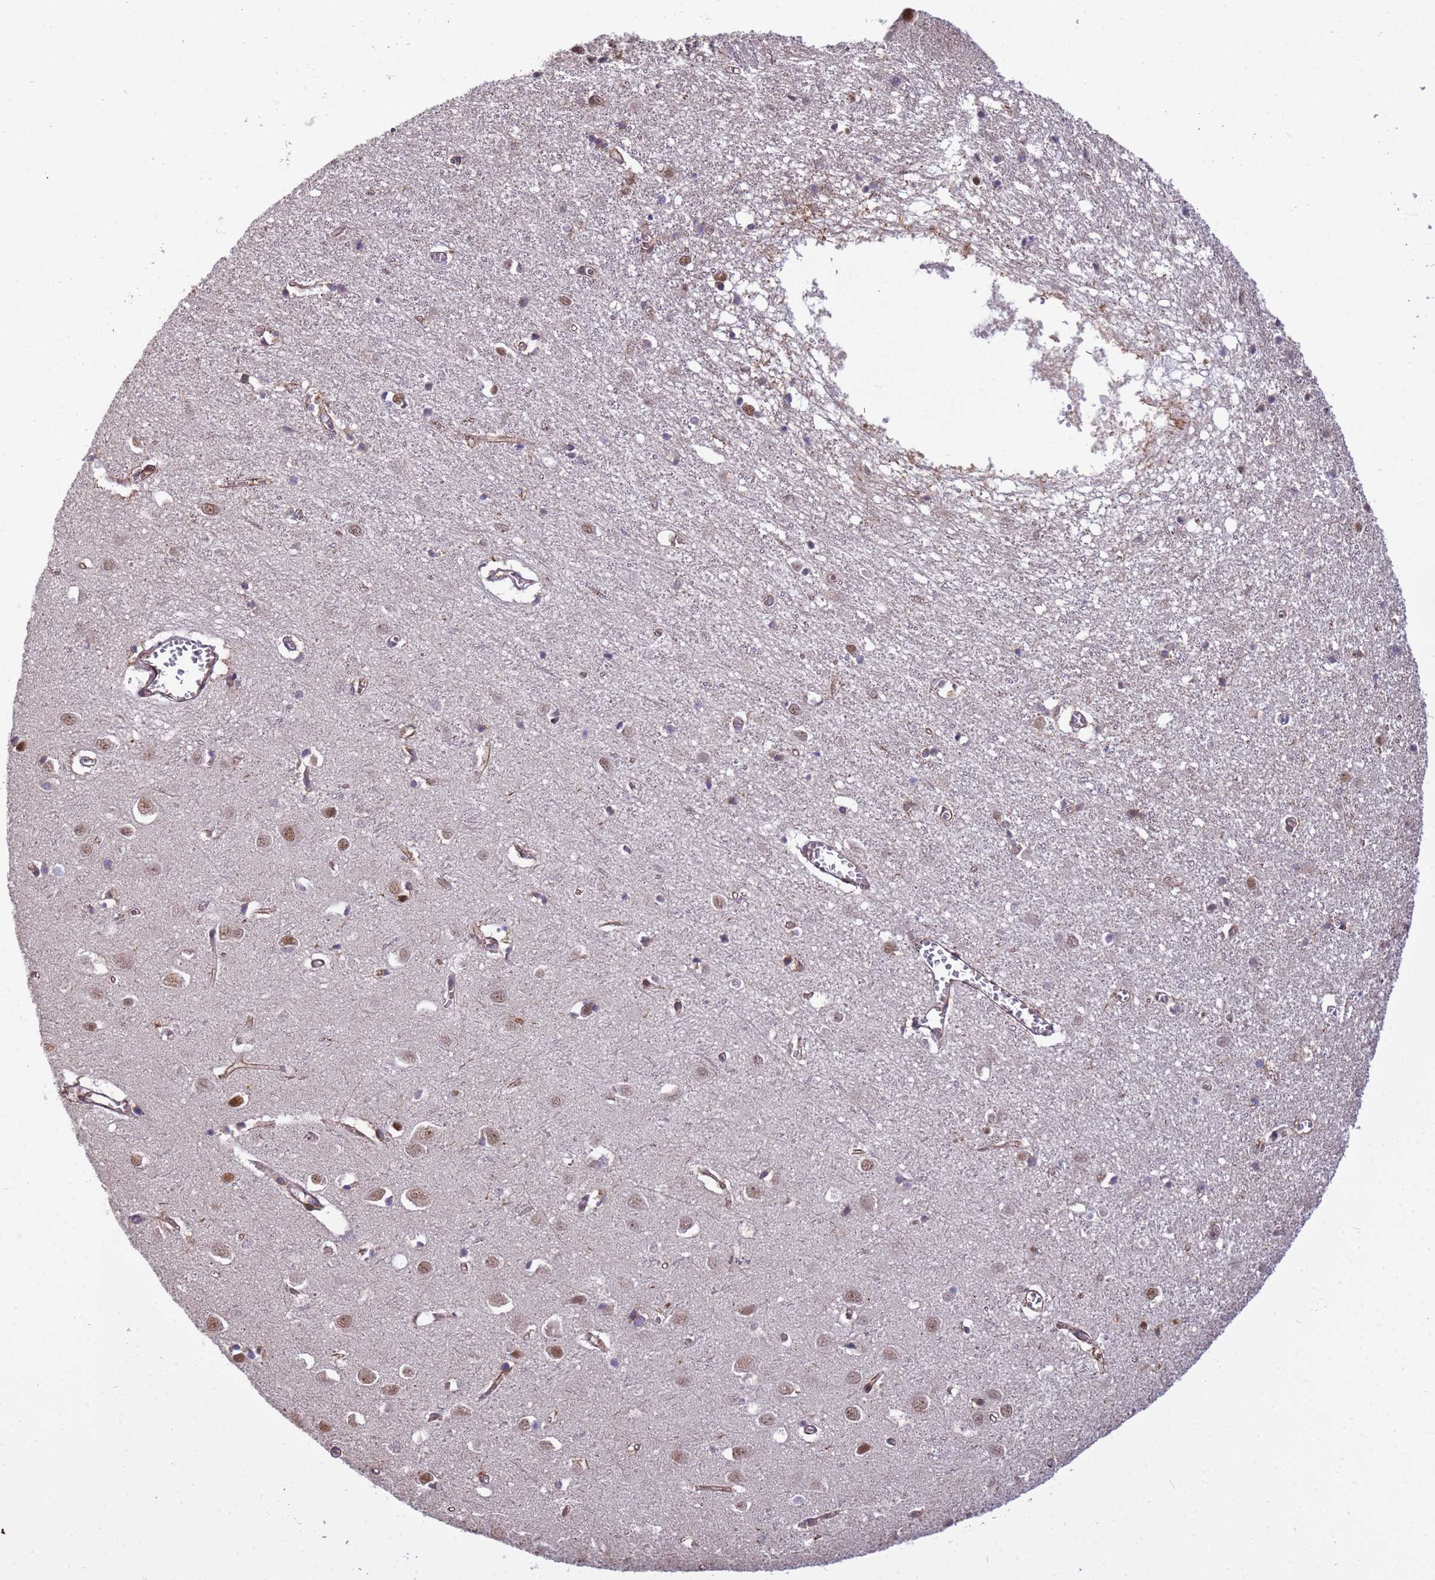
{"staining": {"intensity": "moderate", "quantity": ">75%", "location": "cytoplasmic/membranous"}, "tissue": "cerebral cortex", "cell_type": "Endothelial cells", "image_type": "normal", "snomed": [{"axis": "morphology", "description": "Normal tissue, NOS"}, {"axis": "topography", "description": "Cerebral cortex"}], "caption": "Human cerebral cortex stained for a protein (brown) demonstrates moderate cytoplasmic/membranous positive positivity in approximately >75% of endothelial cells.", "gene": "ITGB4", "patient": {"sex": "female", "age": 64}}